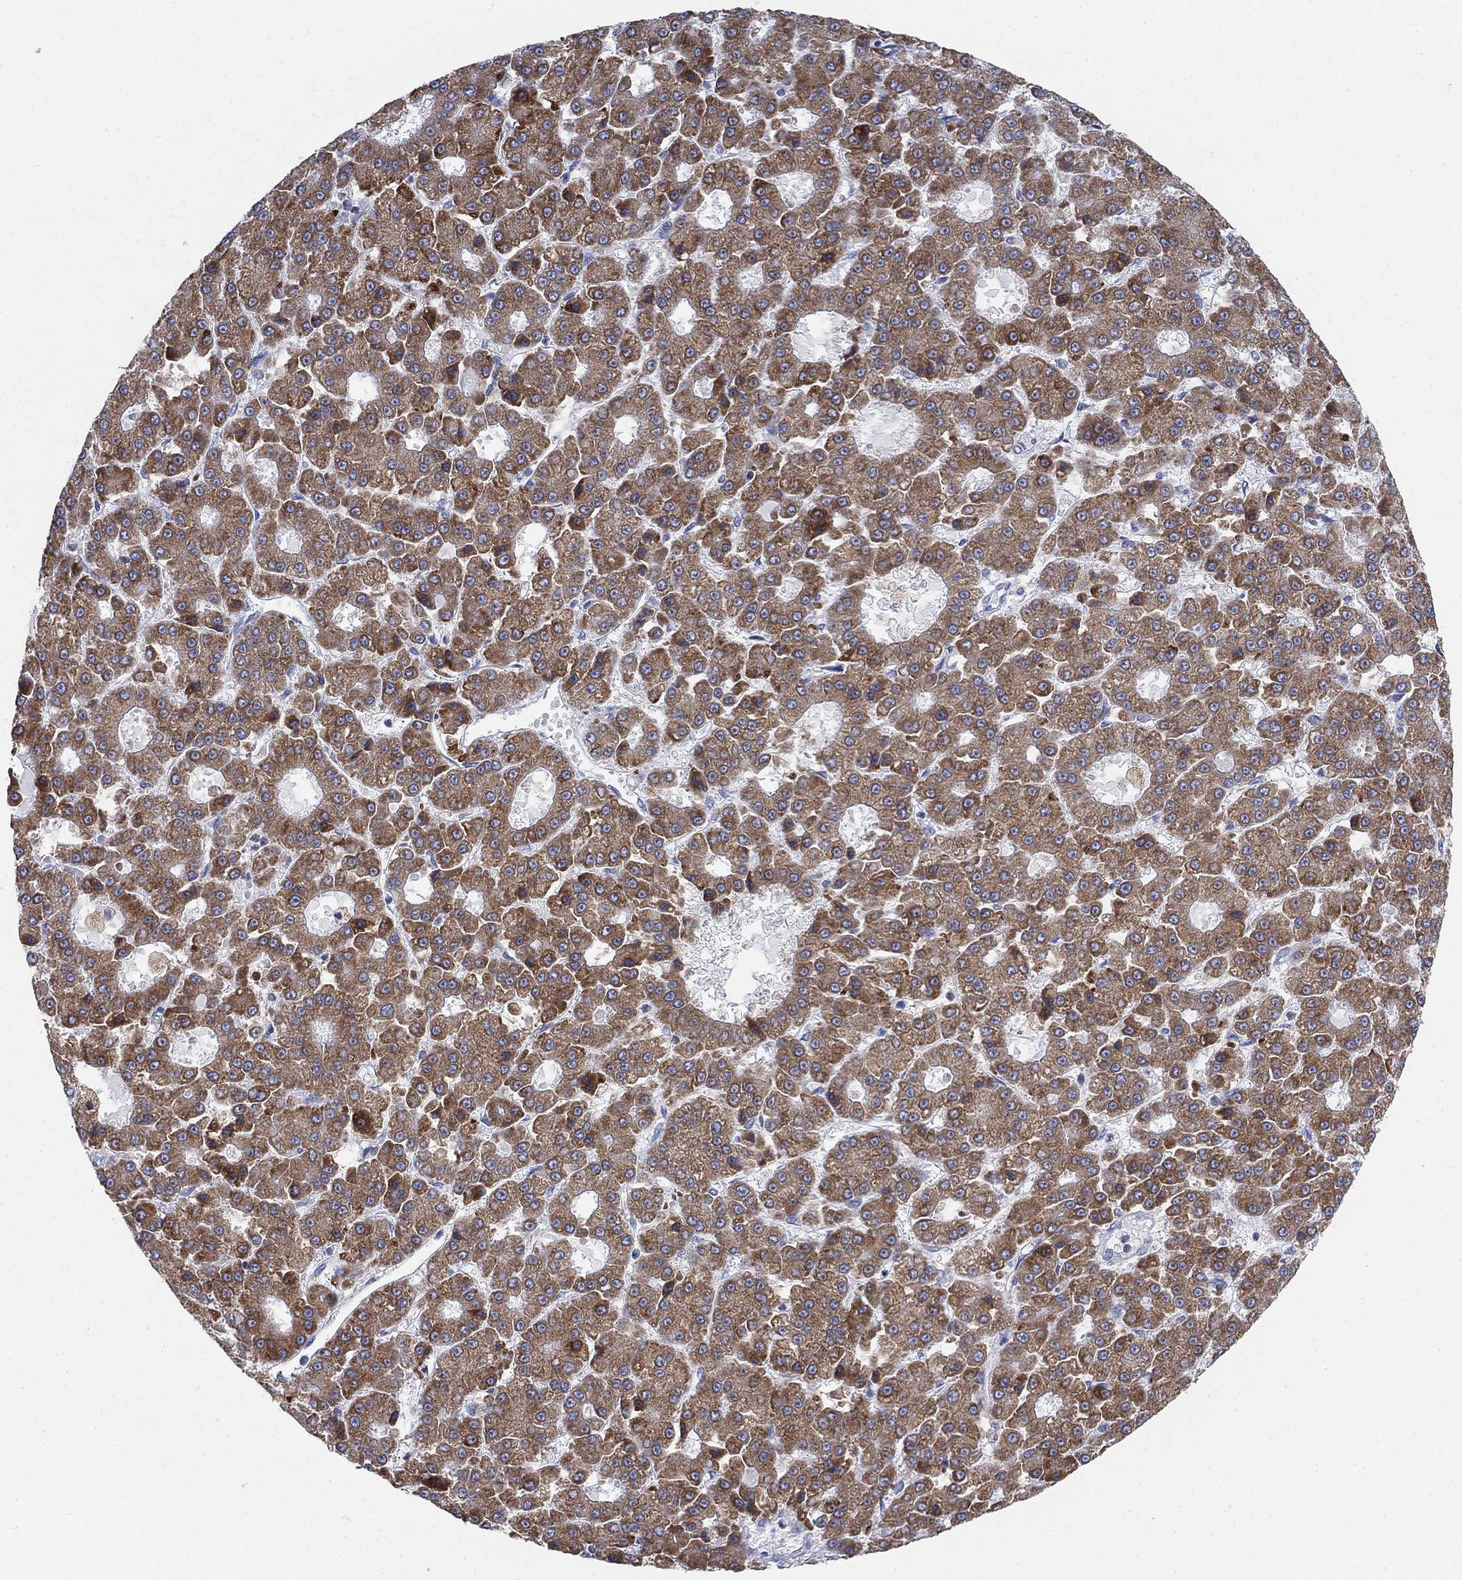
{"staining": {"intensity": "strong", "quantity": ">75%", "location": "cytoplasmic/membranous"}, "tissue": "liver cancer", "cell_type": "Tumor cells", "image_type": "cancer", "snomed": [{"axis": "morphology", "description": "Carcinoma, Hepatocellular, NOS"}, {"axis": "topography", "description": "Liver"}], "caption": "Protein expression analysis of liver hepatocellular carcinoma displays strong cytoplasmic/membranous expression in about >75% of tumor cells. (Stains: DAB (3,3'-diaminobenzidine) in brown, nuclei in blue, Microscopy: brightfield microscopy at high magnification).", "gene": "SCCPDH", "patient": {"sex": "male", "age": 70}}